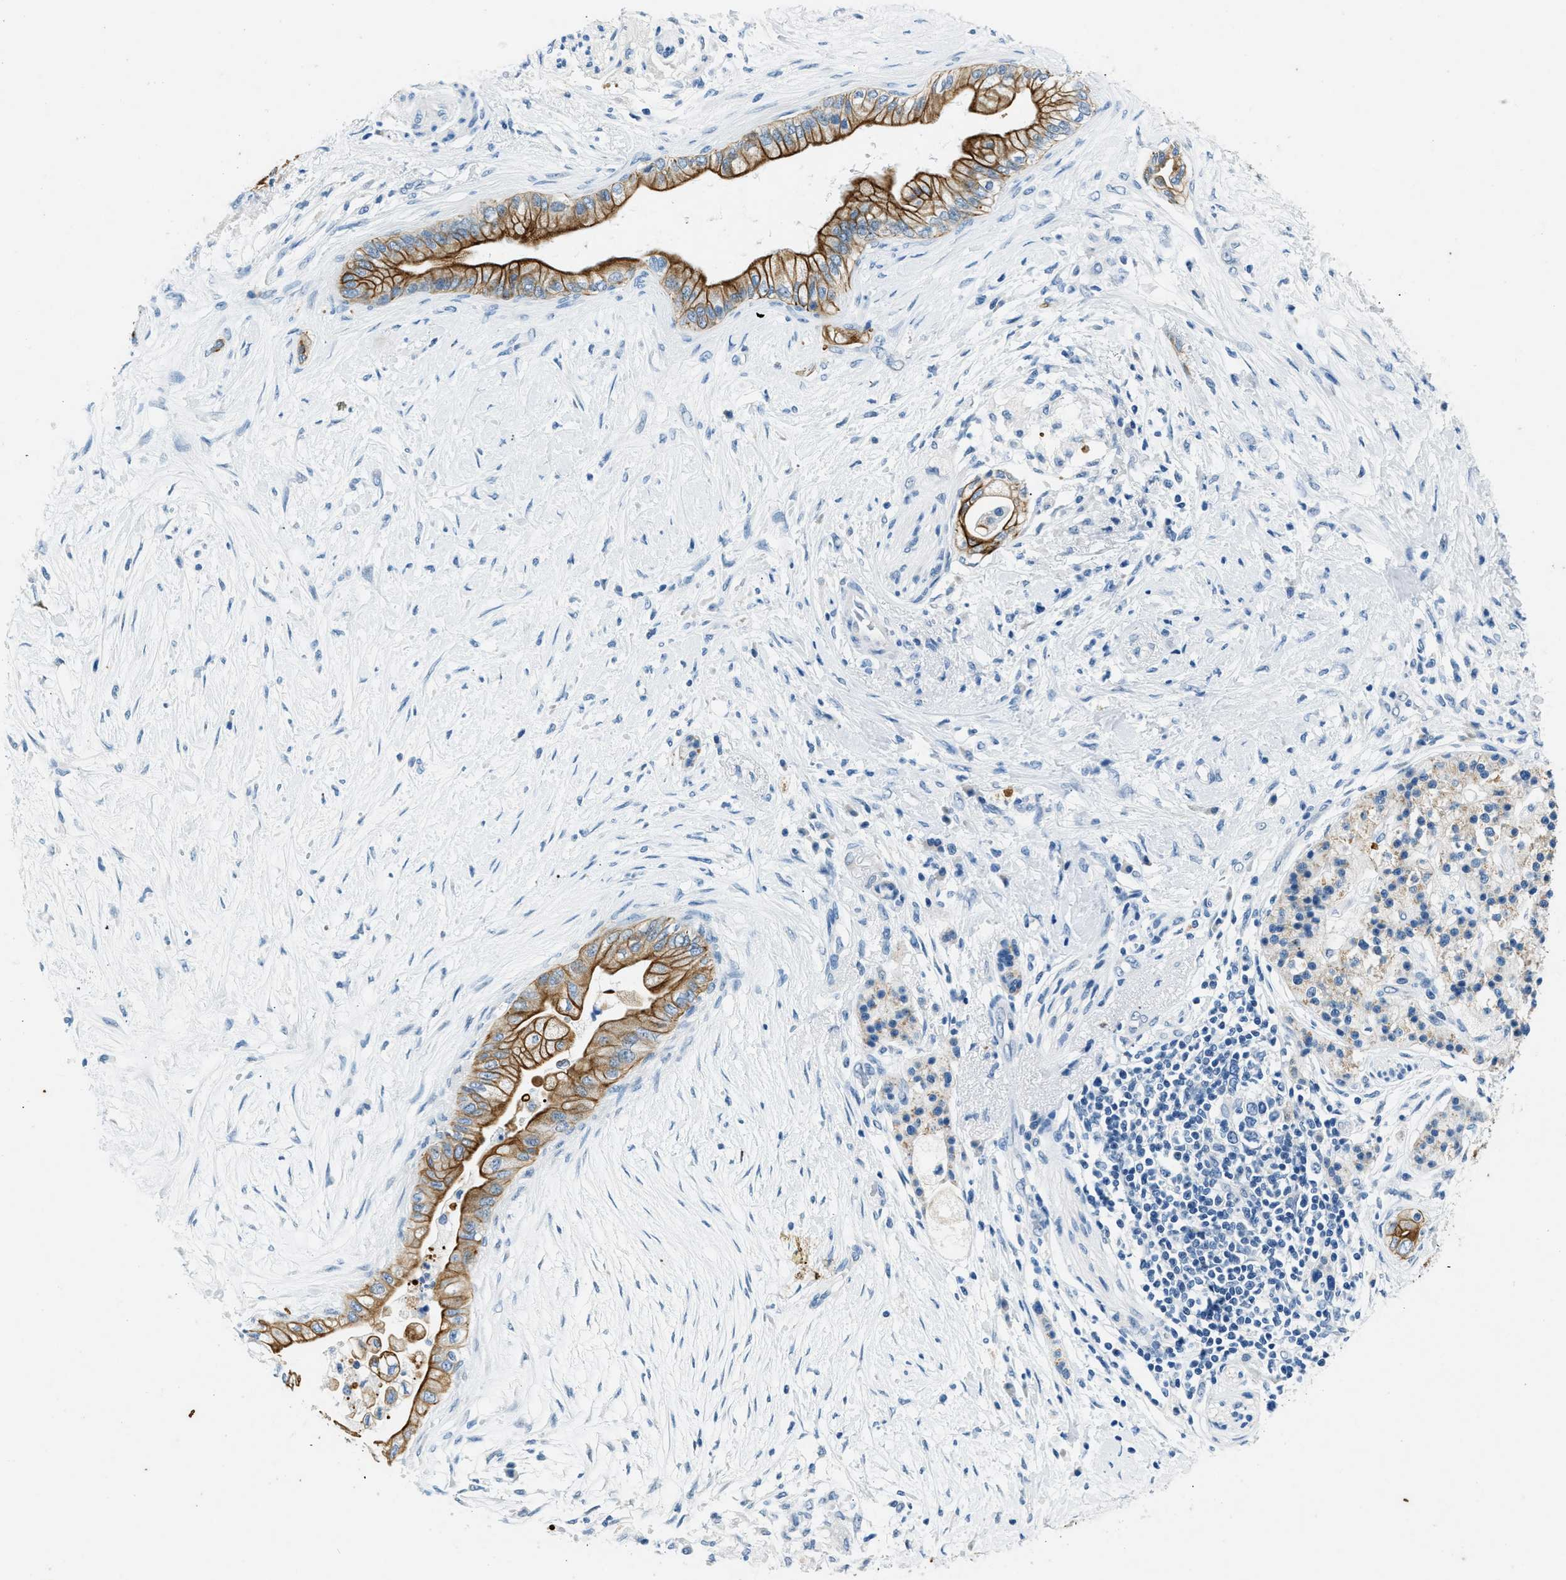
{"staining": {"intensity": "moderate", "quantity": ">75%", "location": "cytoplasmic/membranous"}, "tissue": "pancreatic cancer", "cell_type": "Tumor cells", "image_type": "cancer", "snomed": [{"axis": "morphology", "description": "Normal tissue, NOS"}, {"axis": "morphology", "description": "Adenocarcinoma, NOS"}, {"axis": "topography", "description": "Pancreas"}, {"axis": "topography", "description": "Duodenum"}], "caption": "DAB (3,3'-diaminobenzidine) immunohistochemical staining of adenocarcinoma (pancreatic) reveals moderate cytoplasmic/membranous protein positivity in about >75% of tumor cells.", "gene": "CFAP20", "patient": {"sex": "female", "age": 60}}